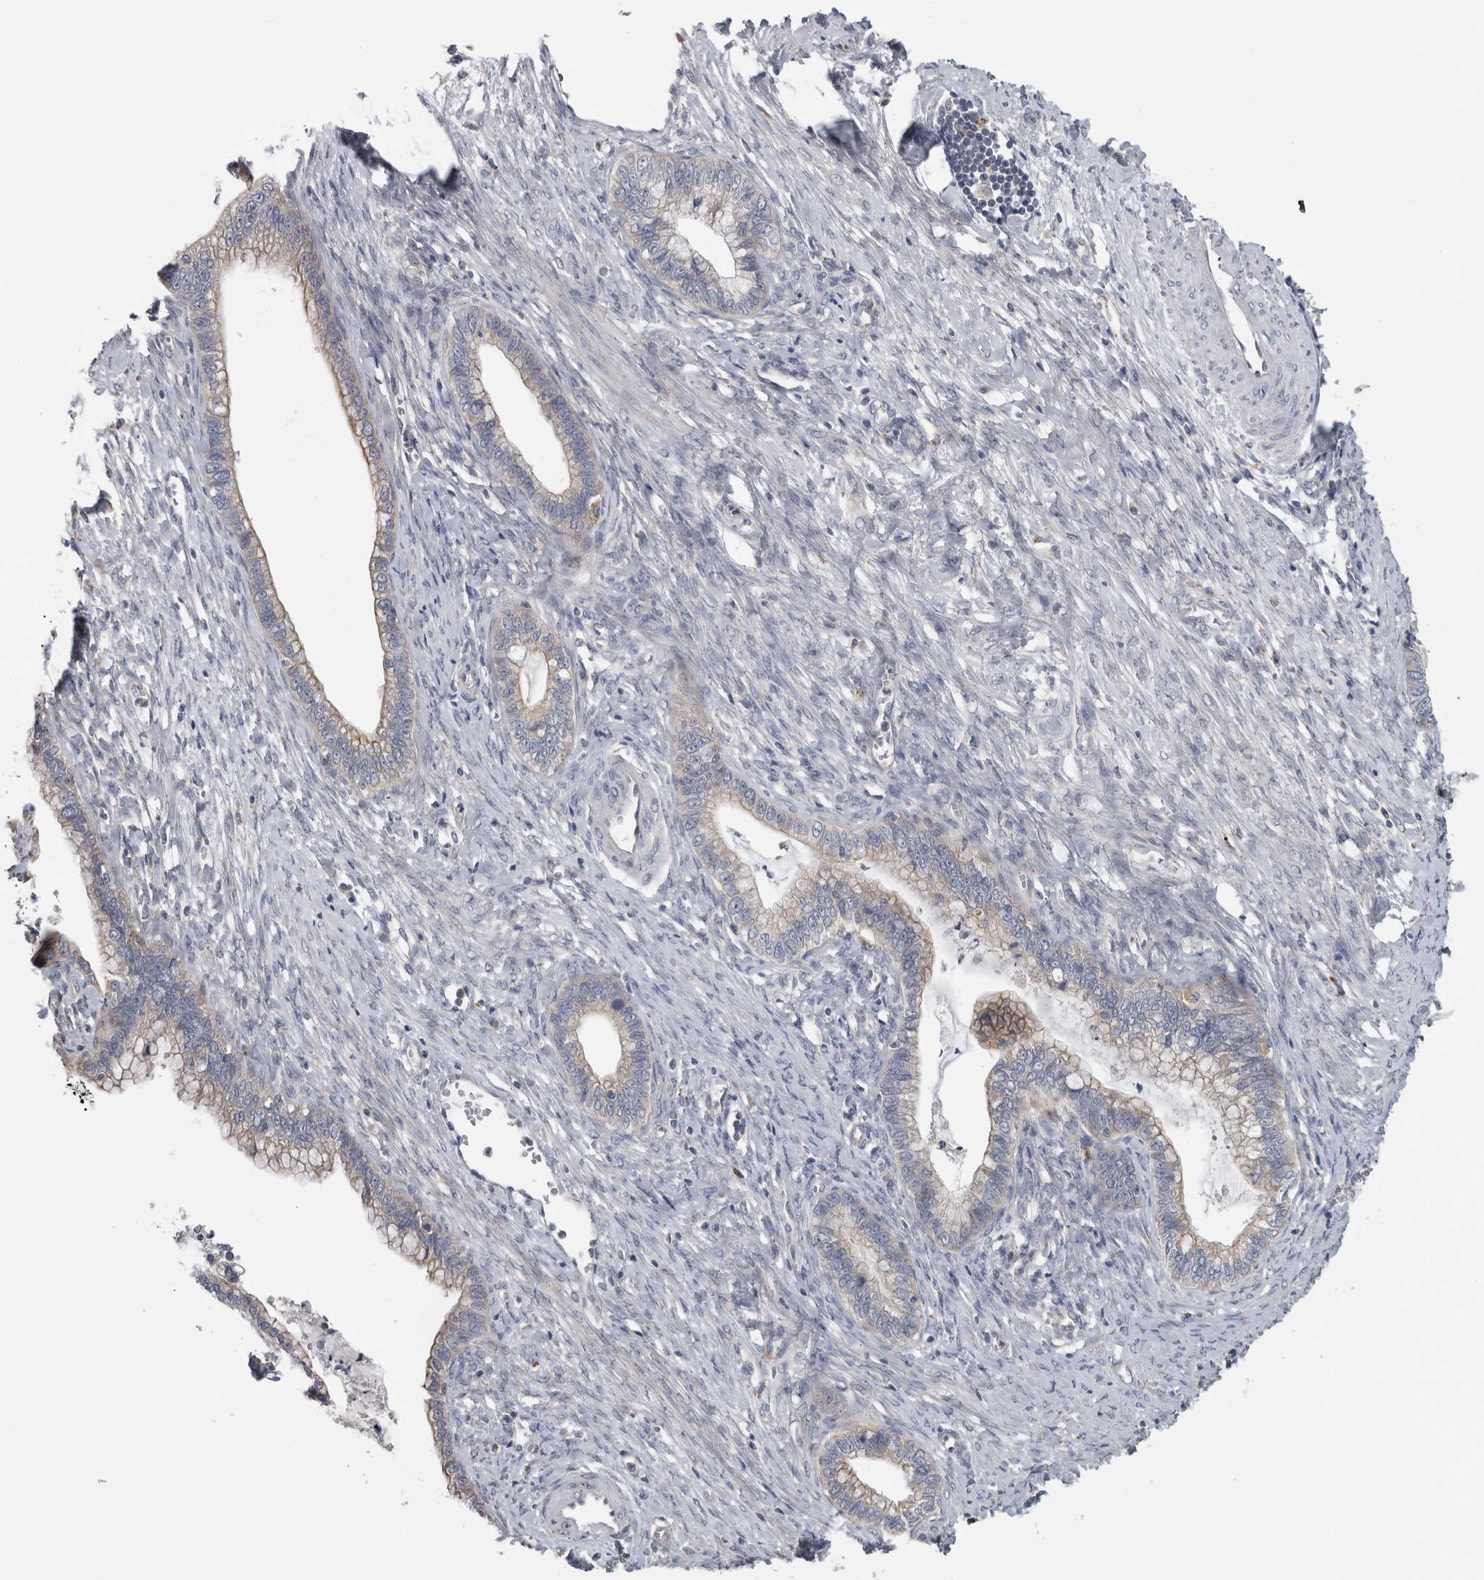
{"staining": {"intensity": "weak", "quantity": "25%-75%", "location": "cytoplasmic/membranous"}, "tissue": "cervical cancer", "cell_type": "Tumor cells", "image_type": "cancer", "snomed": [{"axis": "morphology", "description": "Adenocarcinoma, NOS"}, {"axis": "topography", "description": "Cervix"}], "caption": "Protein expression analysis of adenocarcinoma (cervical) shows weak cytoplasmic/membranous staining in approximately 25%-75% of tumor cells.", "gene": "ATXN2", "patient": {"sex": "female", "age": 44}}